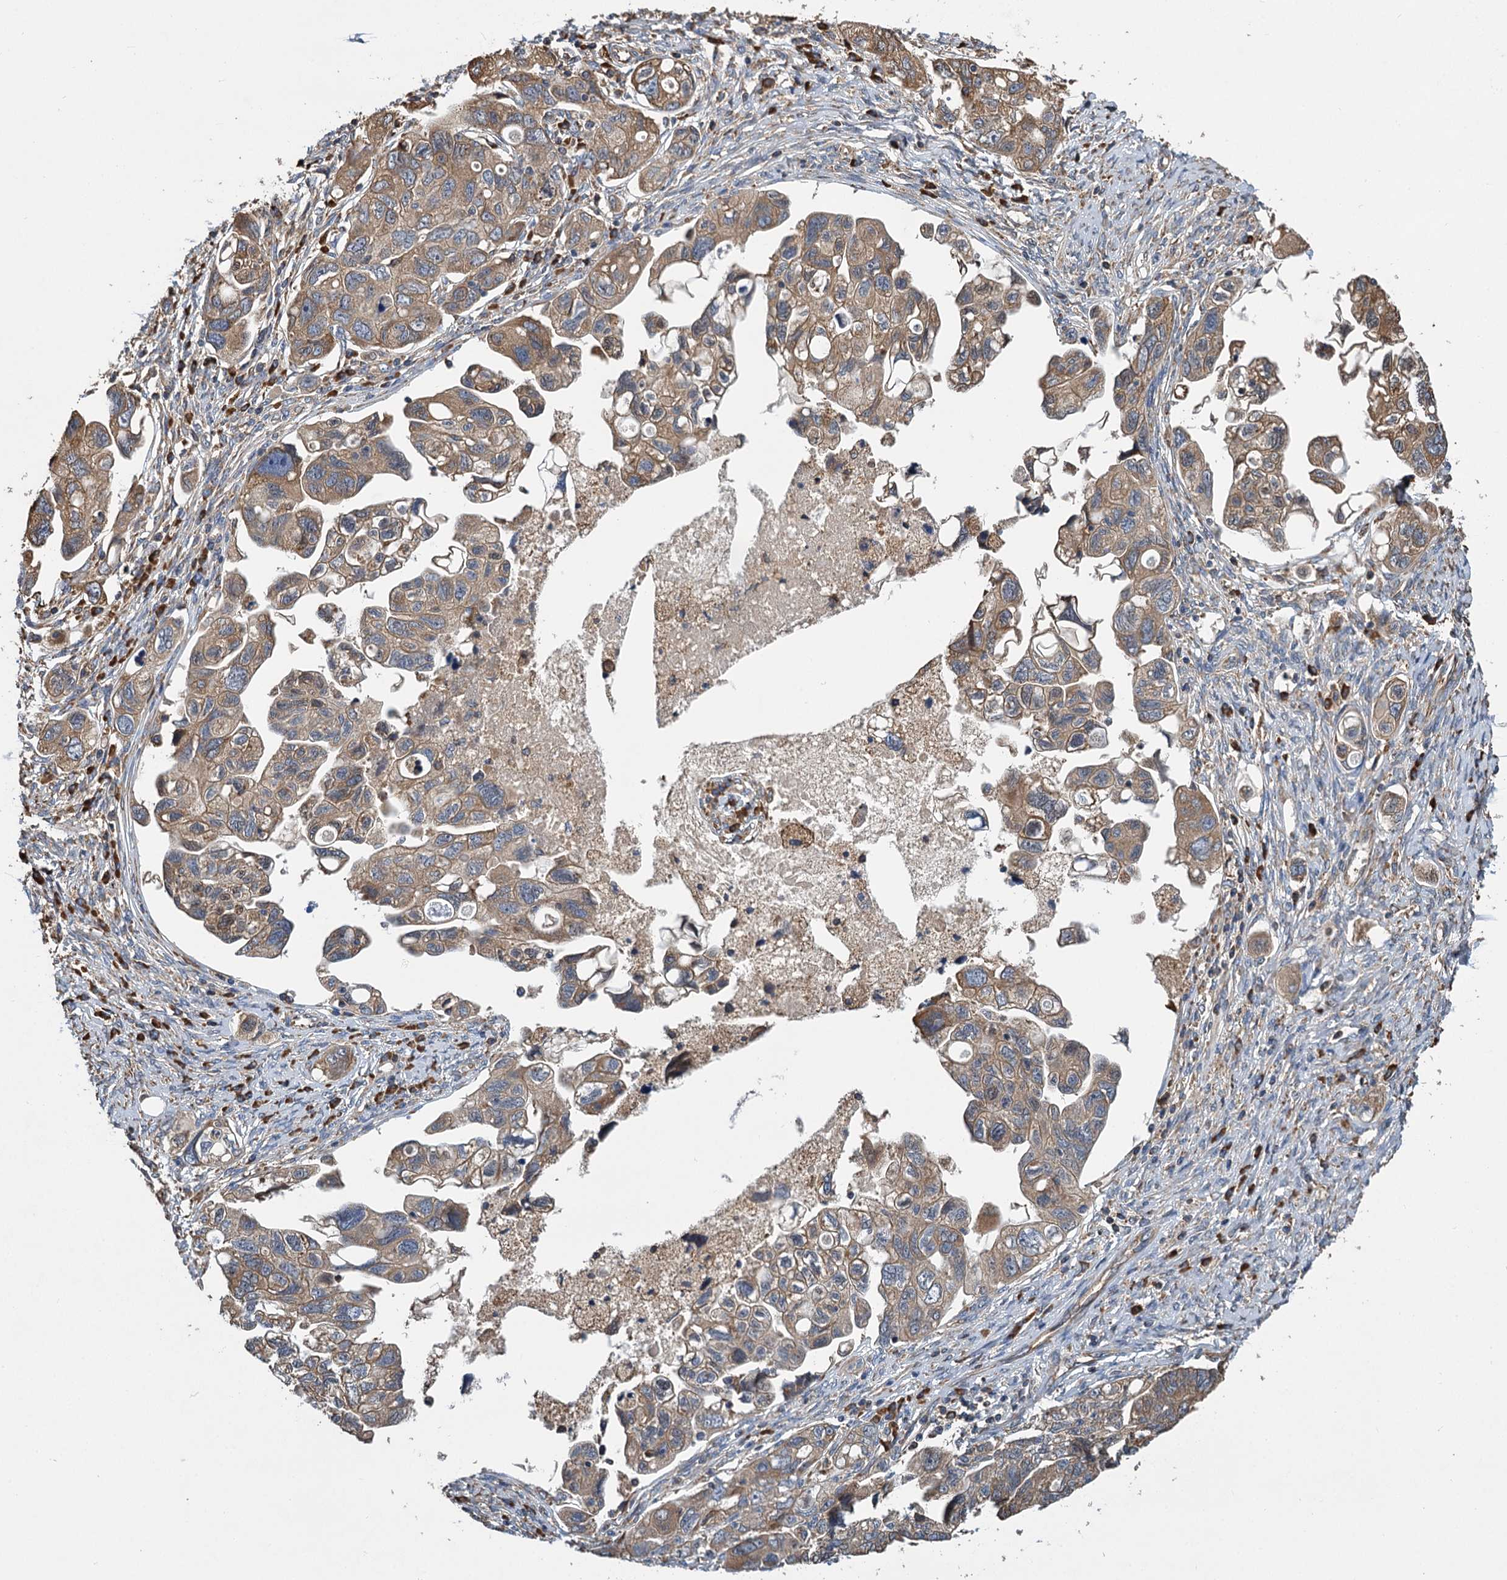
{"staining": {"intensity": "moderate", "quantity": ">75%", "location": "cytoplasmic/membranous"}, "tissue": "ovarian cancer", "cell_type": "Tumor cells", "image_type": "cancer", "snomed": [{"axis": "morphology", "description": "Carcinoma, NOS"}, {"axis": "morphology", "description": "Cystadenocarcinoma, serous, NOS"}, {"axis": "topography", "description": "Ovary"}], "caption": "Ovarian cancer (carcinoma) stained for a protein reveals moderate cytoplasmic/membranous positivity in tumor cells.", "gene": "LINS1", "patient": {"sex": "female", "age": 69}}